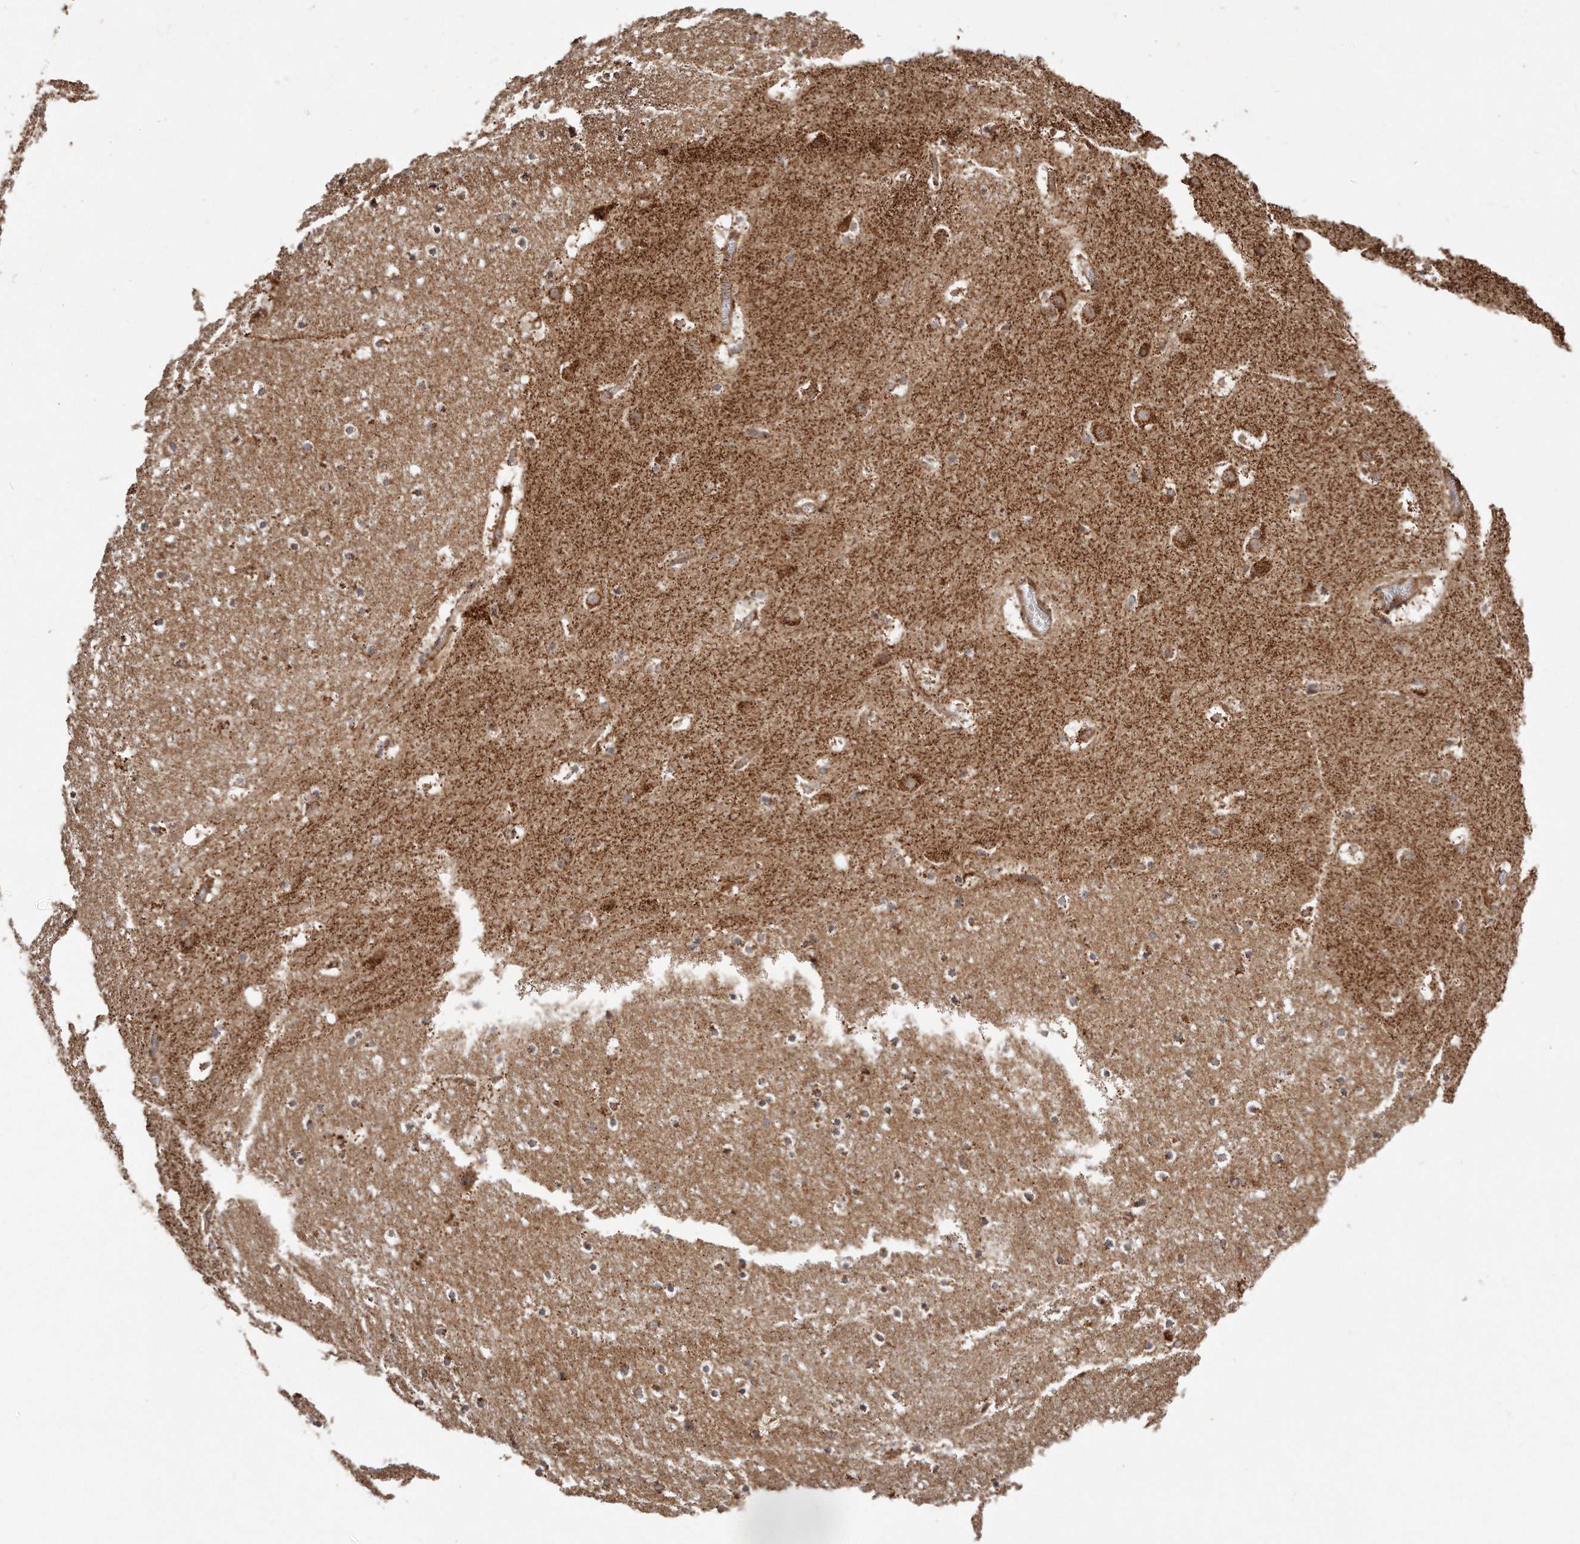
{"staining": {"intensity": "moderate", "quantity": "<25%", "location": "cytoplasmic/membranous"}, "tissue": "caudate", "cell_type": "Glial cells", "image_type": "normal", "snomed": [{"axis": "morphology", "description": "Normal tissue, NOS"}, {"axis": "topography", "description": "Lateral ventricle wall"}], "caption": "The image displays staining of normal caudate, revealing moderate cytoplasmic/membranous protein positivity (brown color) within glial cells. Nuclei are stained in blue.", "gene": "TRAPPC14", "patient": {"sex": "male", "age": 45}}